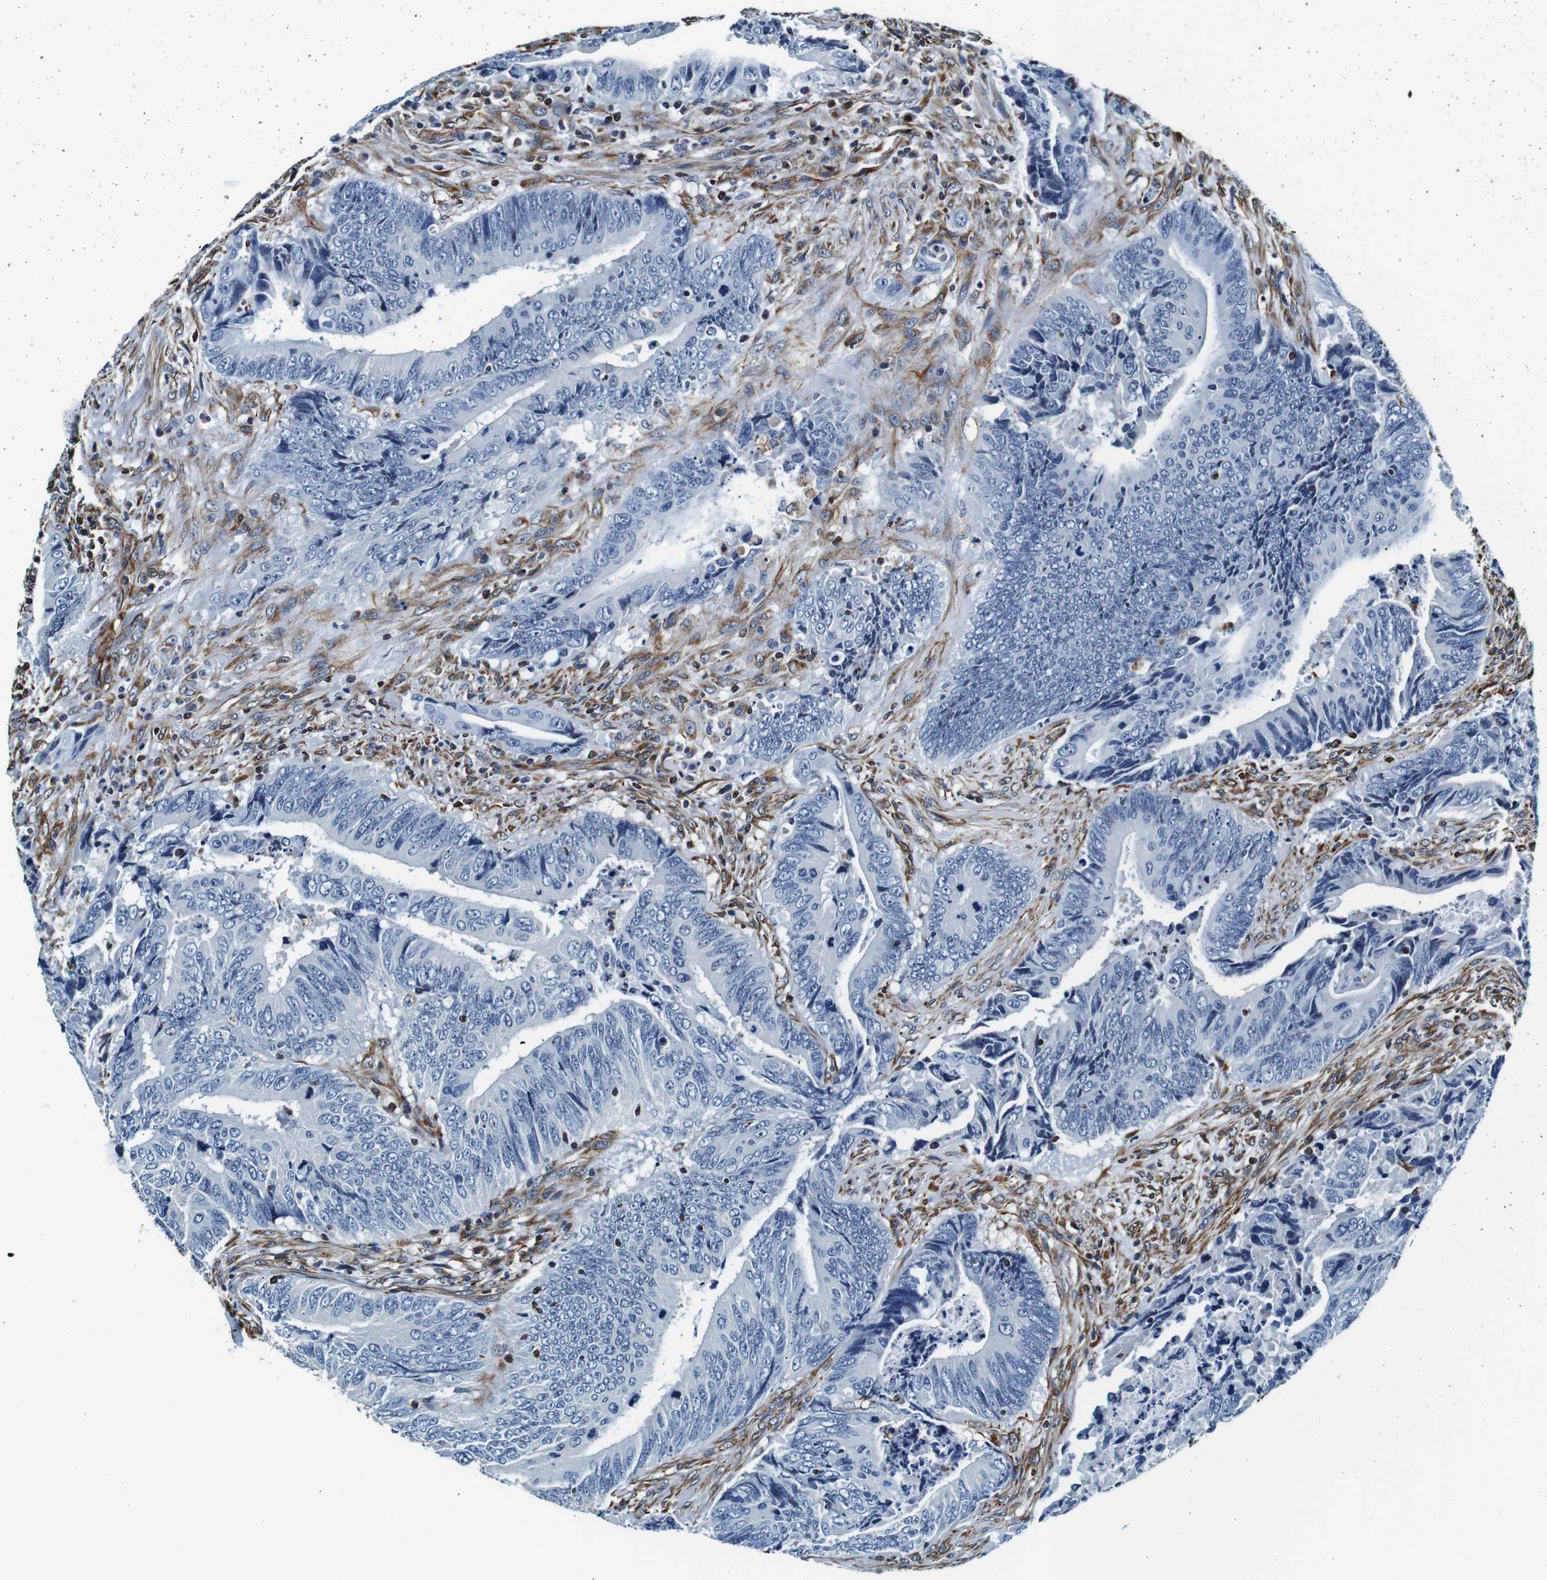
{"staining": {"intensity": "negative", "quantity": "none", "location": "none"}, "tissue": "colorectal cancer", "cell_type": "Tumor cells", "image_type": "cancer", "snomed": [{"axis": "morphology", "description": "Normal tissue, NOS"}, {"axis": "morphology", "description": "Adenocarcinoma, NOS"}, {"axis": "topography", "description": "Colon"}], "caption": "Immunohistochemistry (IHC) of adenocarcinoma (colorectal) reveals no staining in tumor cells. (Stains: DAB immunohistochemistry with hematoxylin counter stain, Microscopy: brightfield microscopy at high magnification).", "gene": "GJE1", "patient": {"sex": "male", "age": 56}}